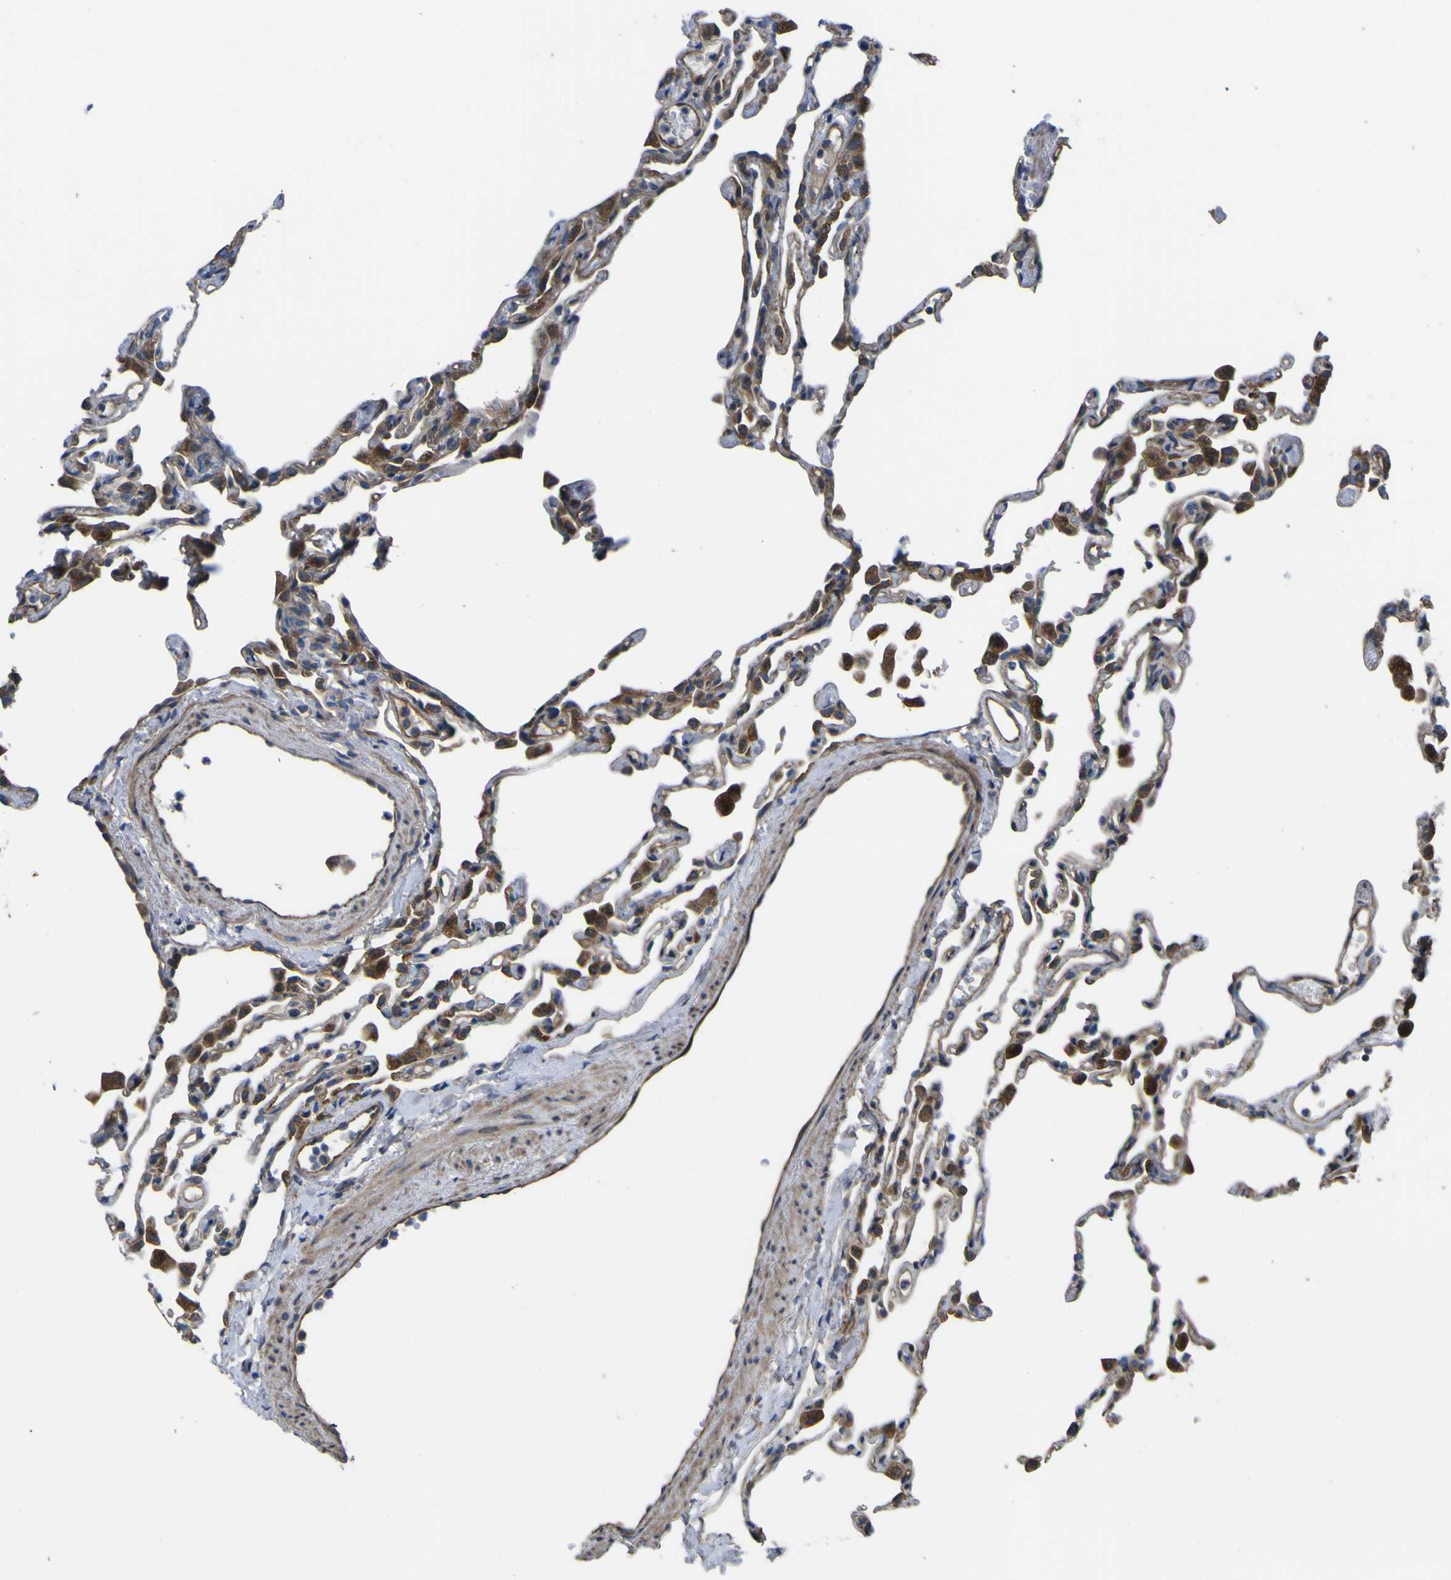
{"staining": {"intensity": "moderate", "quantity": "25%-75%", "location": "cytoplasmic/membranous"}, "tissue": "lung", "cell_type": "Alveolar cells", "image_type": "normal", "snomed": [{"axis": "morphology", "description": "Normal tissue, NOS"}, {"axis": "topography", "description": "Lung"}], "caption": "Lung stained with a brown dye reveals moderate cytoplasmic/membranous positive expression in approximately 25%-75% of alveolar cells.", "gene": "FBXO30", "patient": {"sex": "female", "age": 49}}